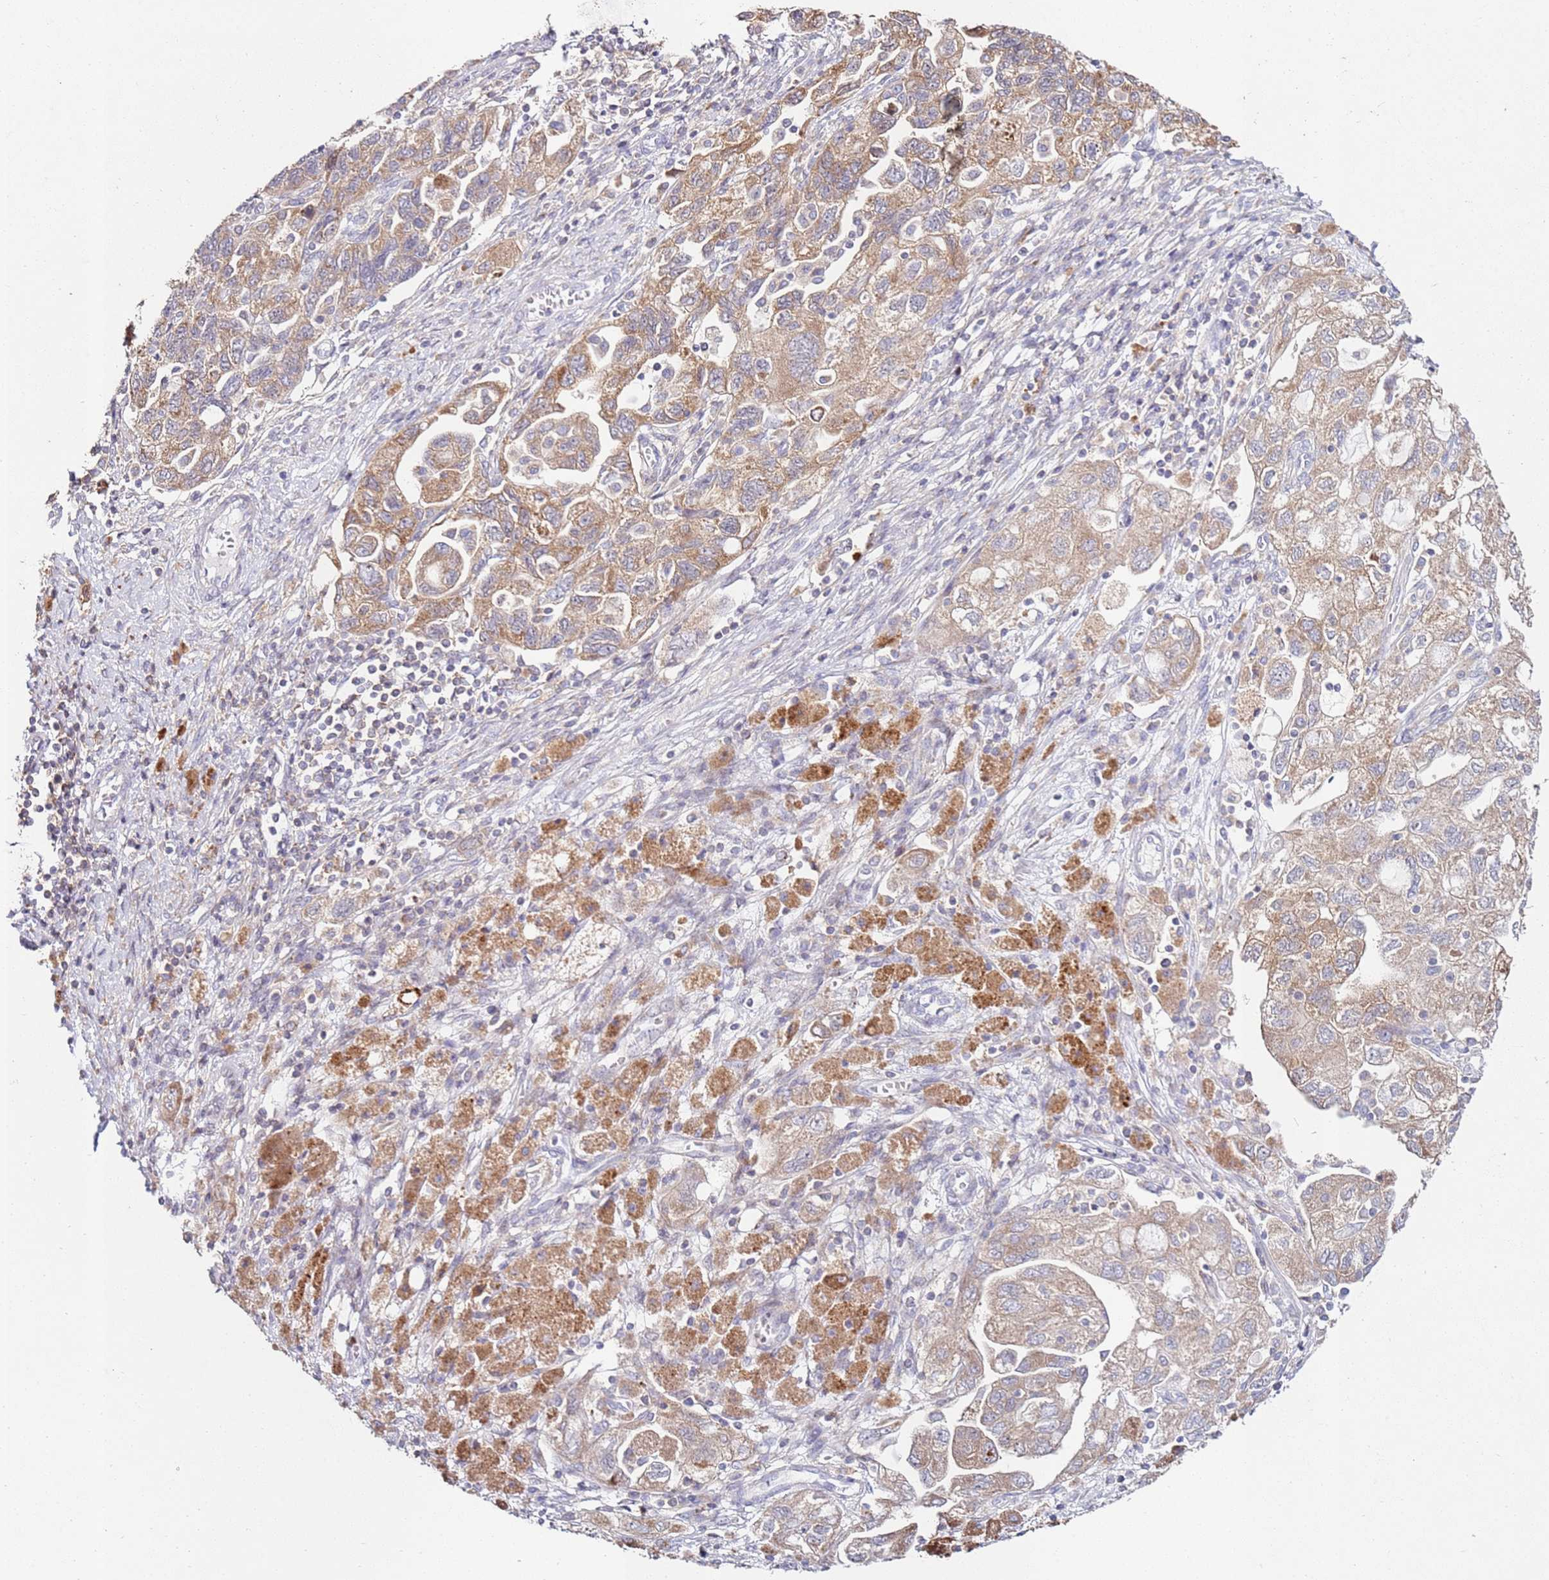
{"staining": {"intensity": "moderate", "quantity": ">75%", "location": "cytoplasmic/membranous"}, "tissue": "ovarian cancer", "cell_type": "Tumor cells", "image_type": "cancer", "snomed": [{"axis": "morphology", "description": "Carcinoma, NOS"}, {"axis": "morphology", "description": "Cystadenocarcinoma, serous, NOS"}, {"axis": "topography", "description": "Ovary"}], "caption": "Brown immunohistochemical staining in ovarian cancer (serous cystadenocarcinoma) demonstrates moderate cytoplasmic/membranous positivity in approximately >75% of tumor cells.", "gene": "CNOT9", "patient": {"sex": "female", "age": 69}}